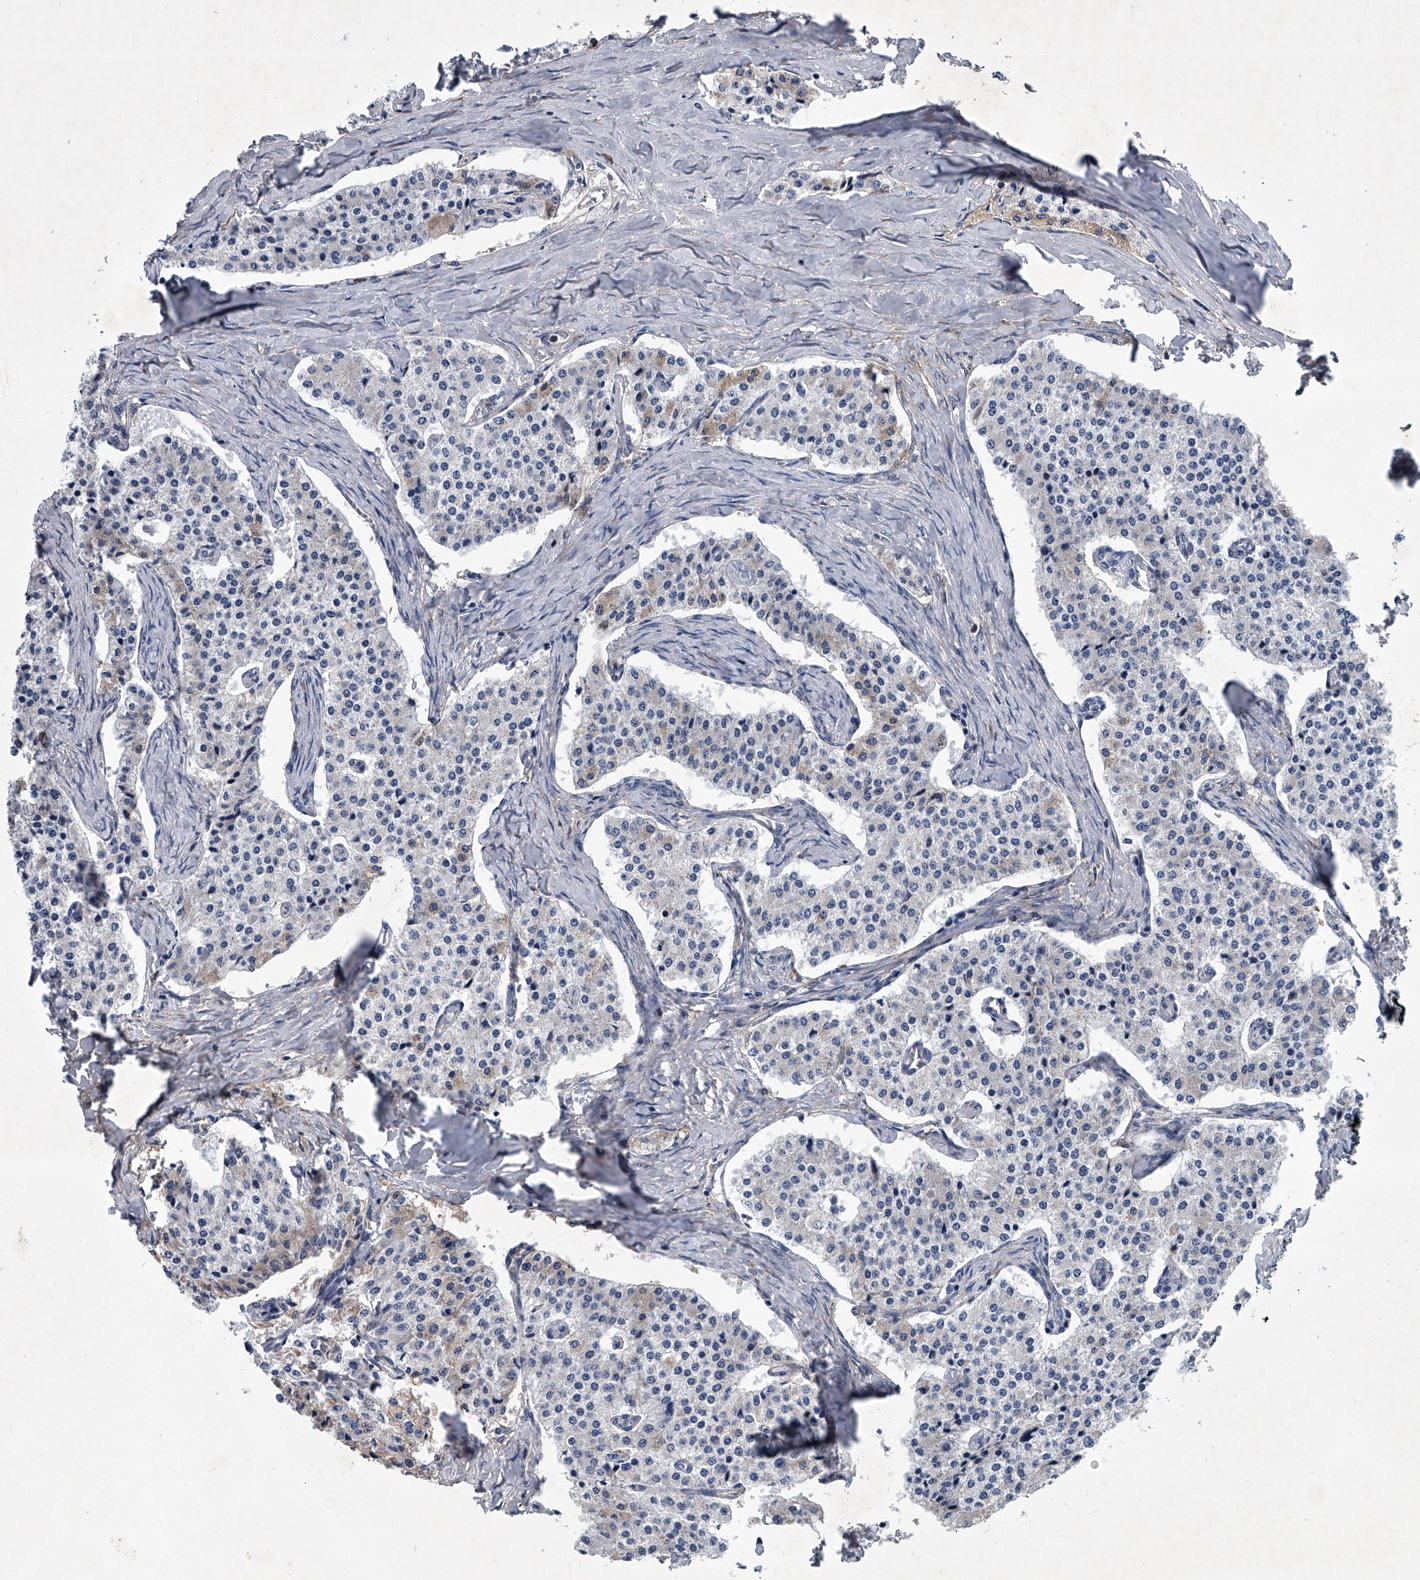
{"staining": {"intensity": "negative", "quantity": "none", "location": "none"}, "tissue": "carcinoid", "cell_type": "Tumor cells", "image_type": "cancer", "snomed": [{"axis": "morphology", "description": "Carcinoid, malignant, NOS"}, {"axis": "topography", "description": "Colon"}], "caption": "Tumor cells are negative for protein expression in human carcinoid.", "gene": "ABCG1", "patient": {"sex": "female", "age": 52}}